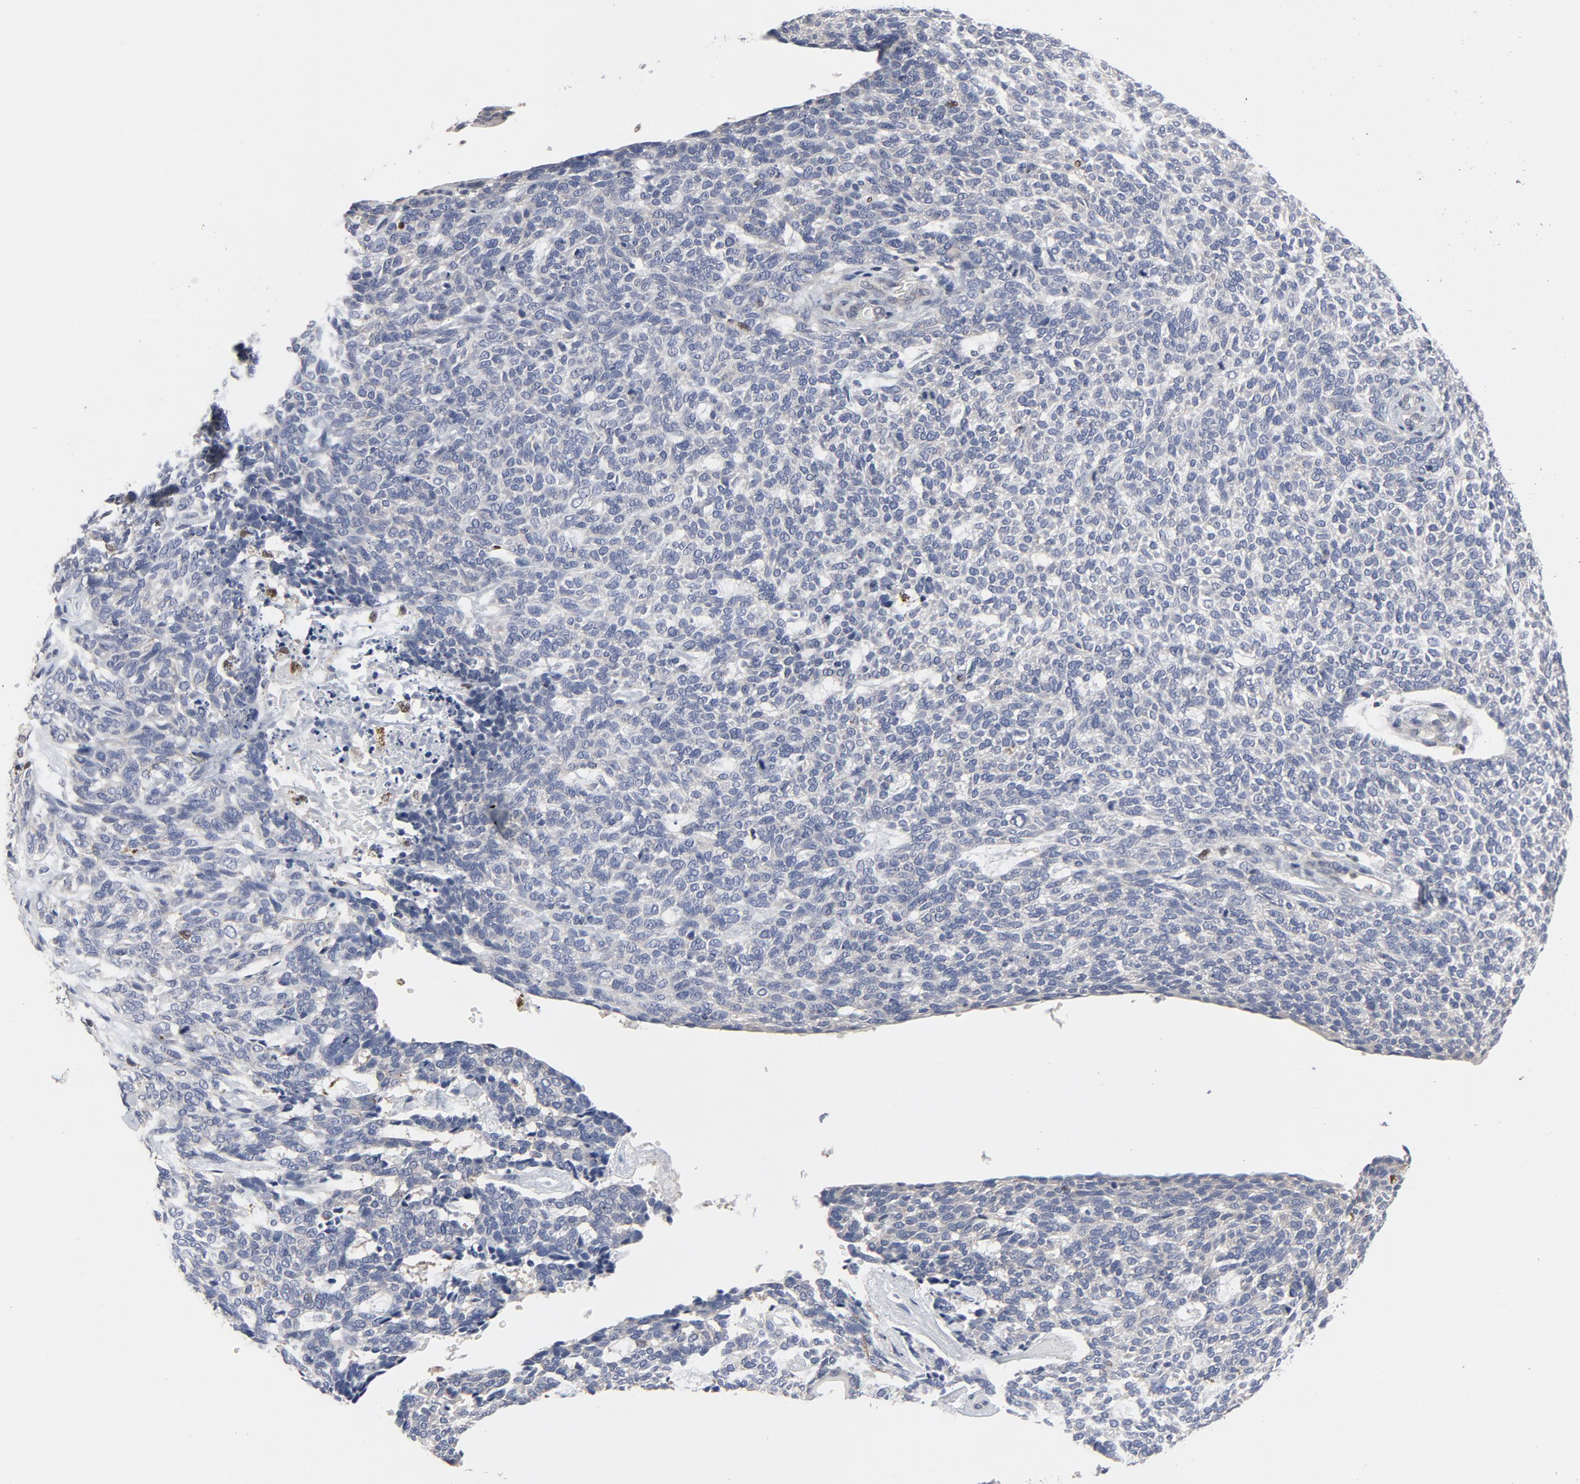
{"staining": {"intensity": "negative", "quantity": "none", "location": "none"}, "tissue": "skin cancer", "cell_type": "Tumor cells", "image_type": "cancer", "snomed": [{"axis": "morphology", "description": "Normal tissue, NOS"}, {"axis": "morphology", "description": "Basal cell carcinoma"}, {"axis": "topography", "description": "Skin"}], "caption": "An immunohistochemistry histopathology image of skin cancer is shown. There is no staining in tumor cells of skin cancer.", "gene": "NFKB1", "patient": {"sex": "male", "age": 87}}